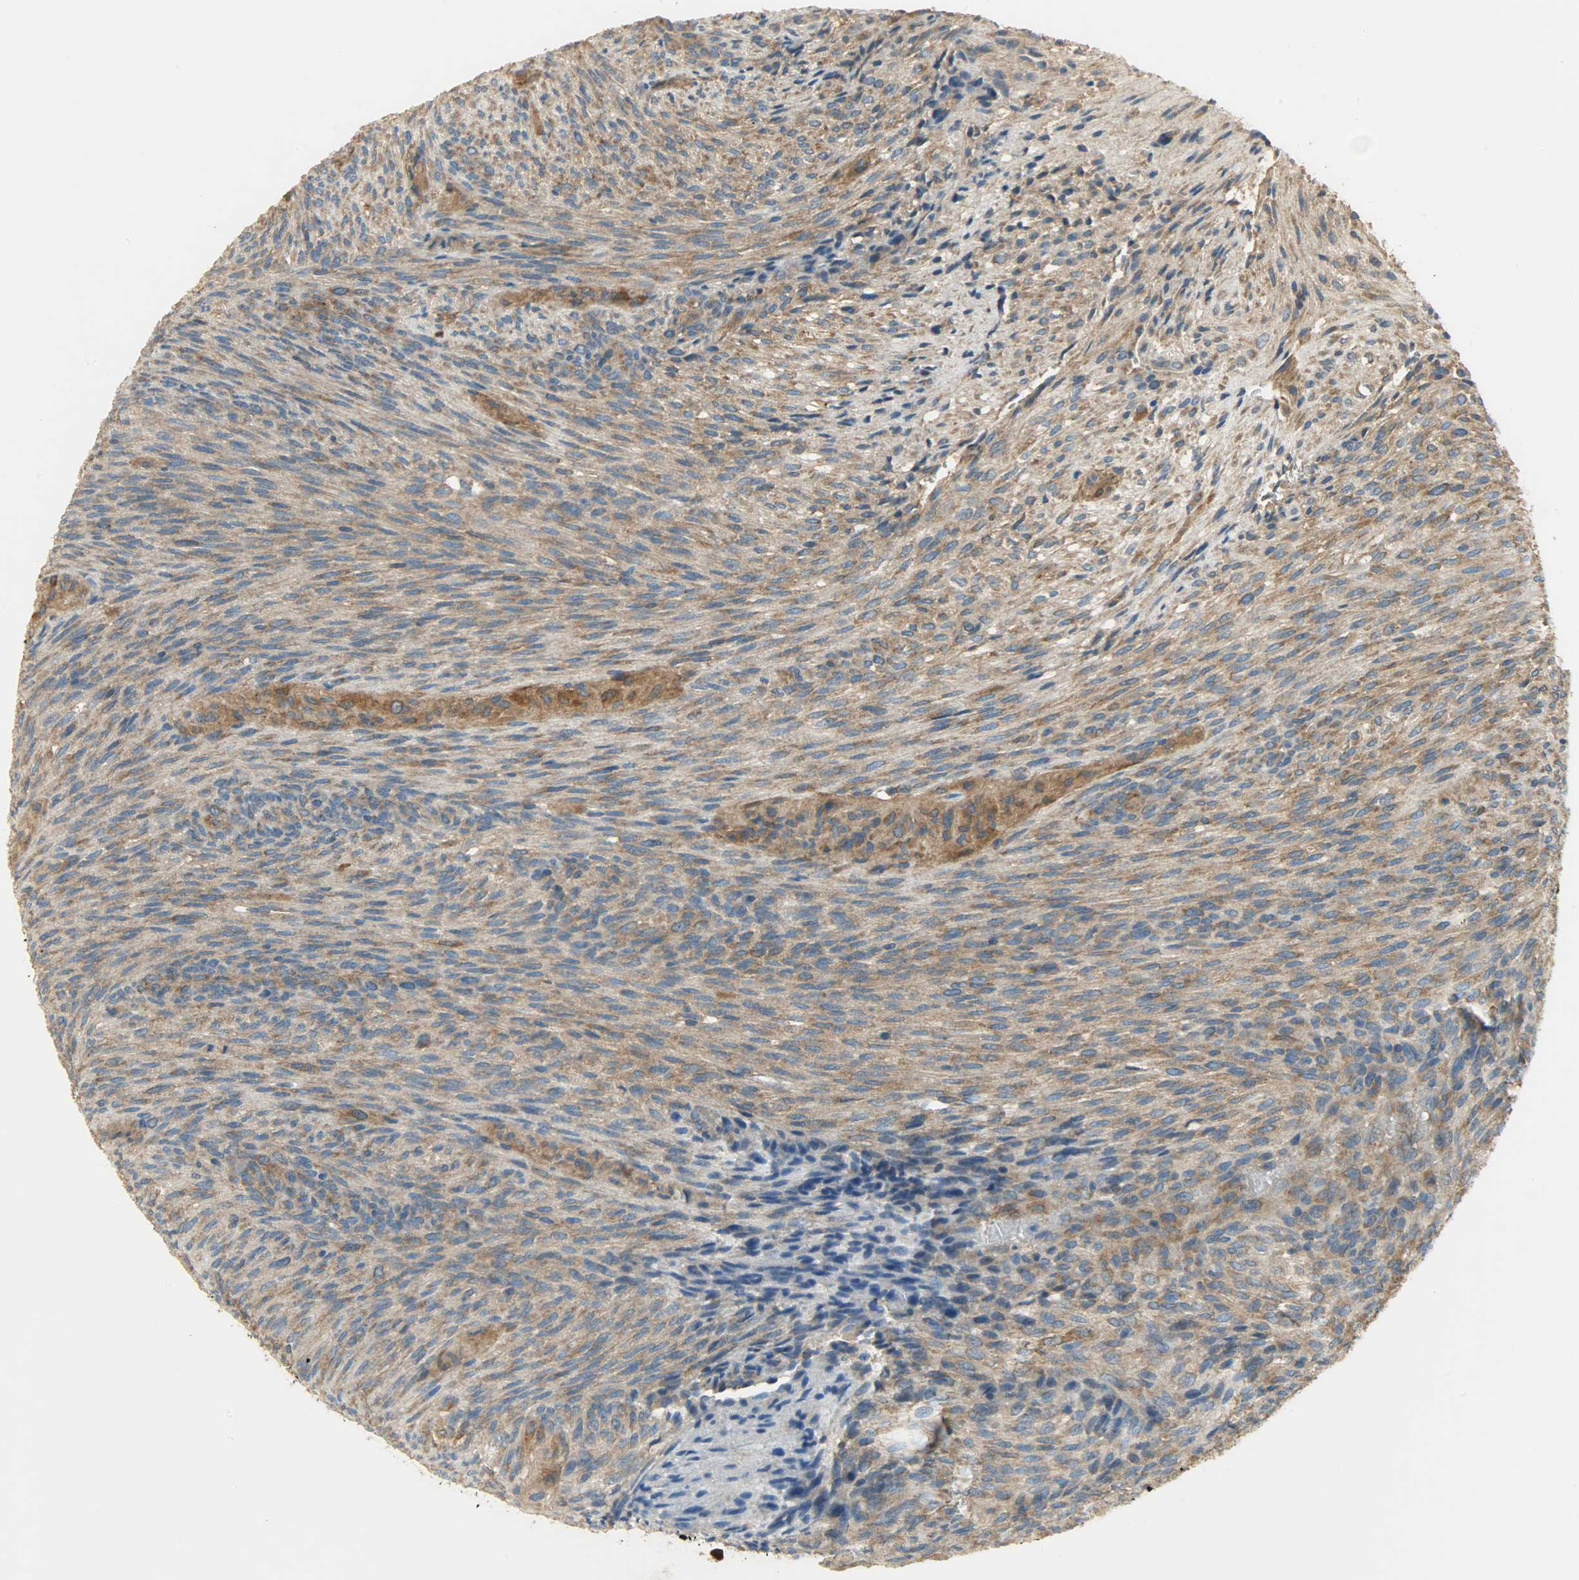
{"staining": {"intensity": "moderate", "quantity": ">75%", "location": "cytoplasmic/membranous"}, "tissue": "glioma", "cell_type": "Tumor cells", "image_type": "cancer", "snomed": [{"axis": "morphology", "description": "Glioma, malignant, High grade"}, {"axis": "topography", "description": "Cerebral cortex"}], "caption": "Immunohistochemistry (DAB (3,3'-diaminobenzidine)) staining of human glioma demonstrates moderate cytoplasmic/membranous protein expression in about >75% of tumor cells.", "gene": "C1orf198", "patient": {"sex": "female", "age": 55}}